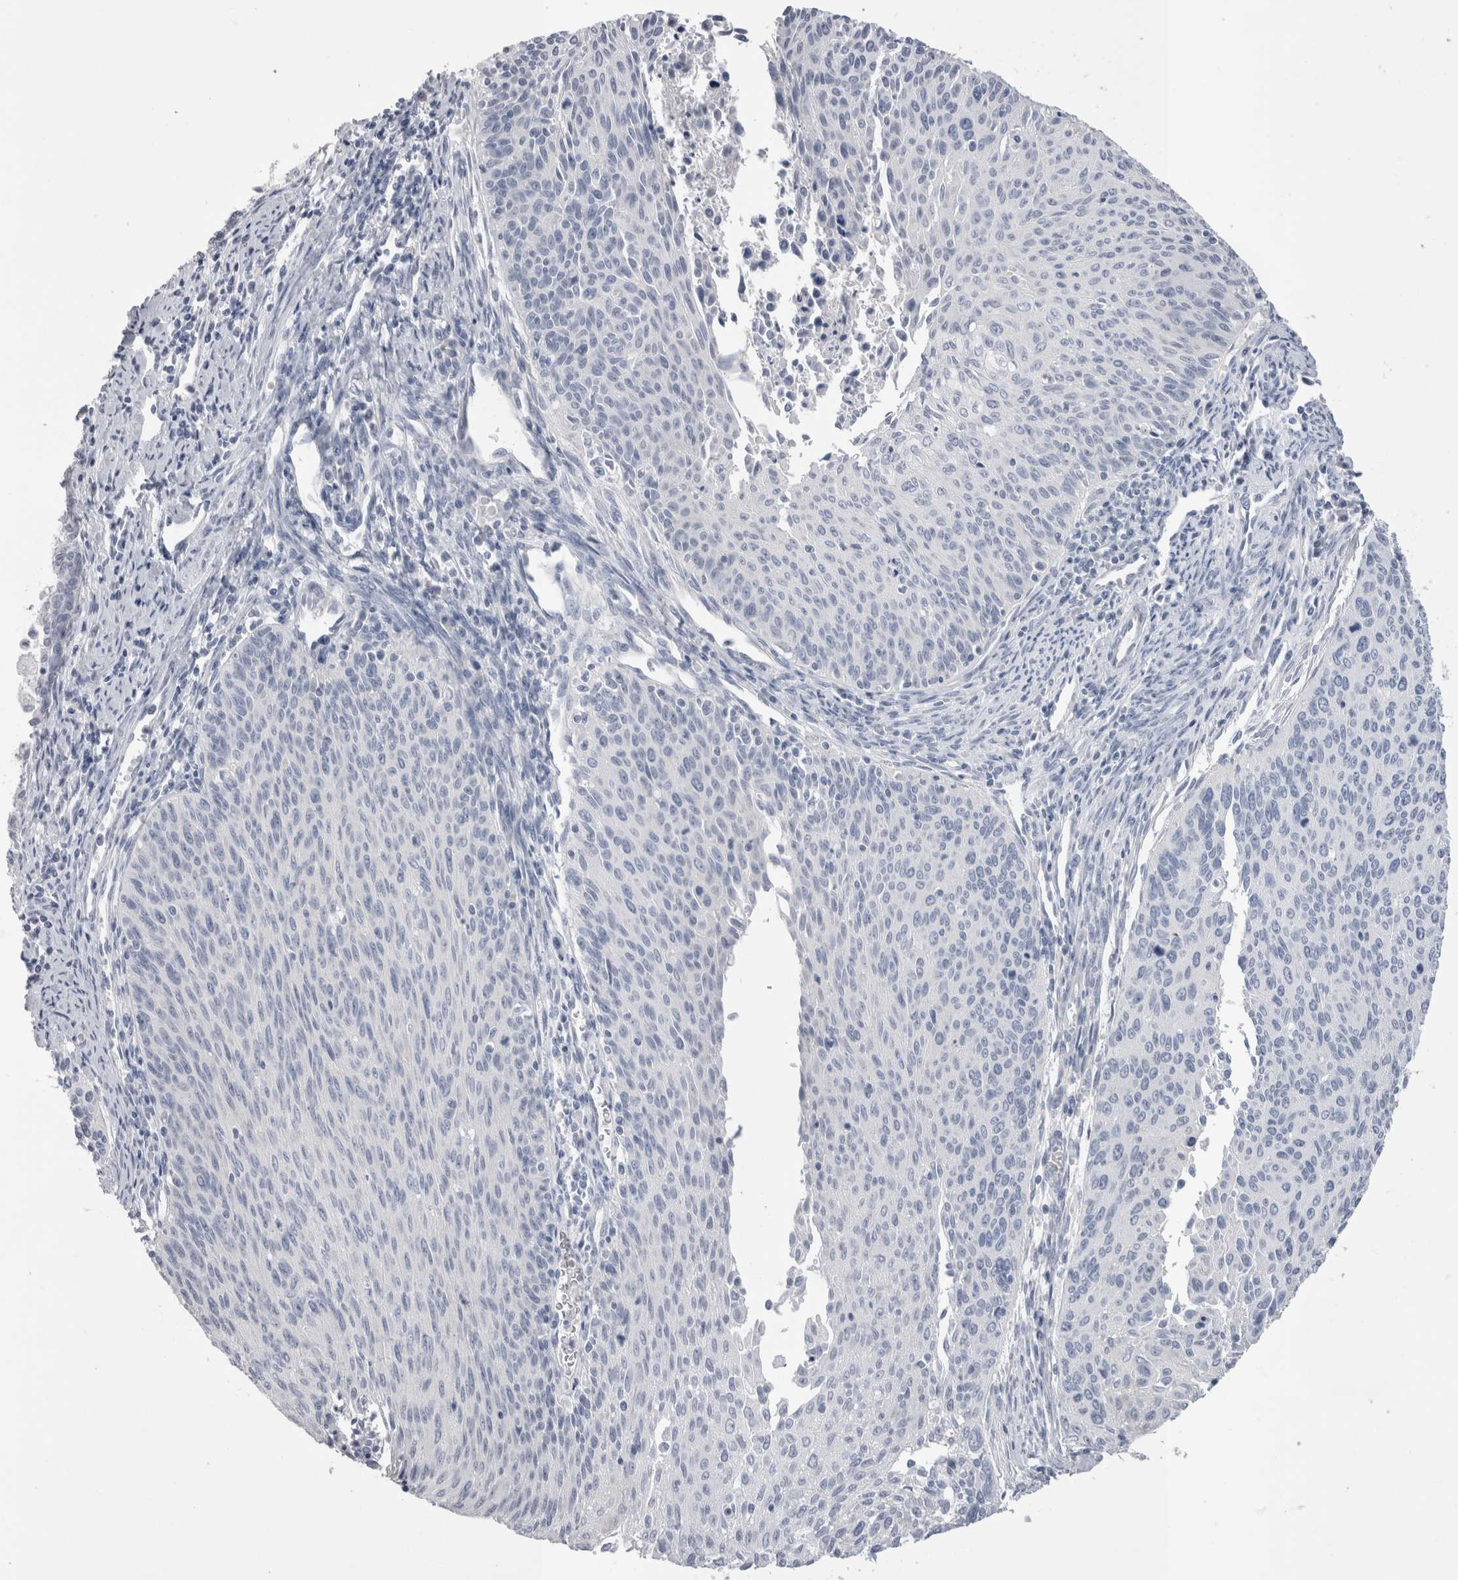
{"staining": {"intensity": "negative", "quantity": "none", "location": "none"}, "tissue": "cervical cancer", "cell_type": "Tumor cells", "image_type": "cancer", "snomed": [{"axis": "morphology", "description": "Squamous cell carcinoma, NOS"}, {"axis": "topography", "description": "Cervix"}], "caption": "Image shows no significant protein positivity in tumor cells of cervical squamous cell carcinoma.", "gene": "DHRS4", "patient": {"sex": "female", "age": 55}}